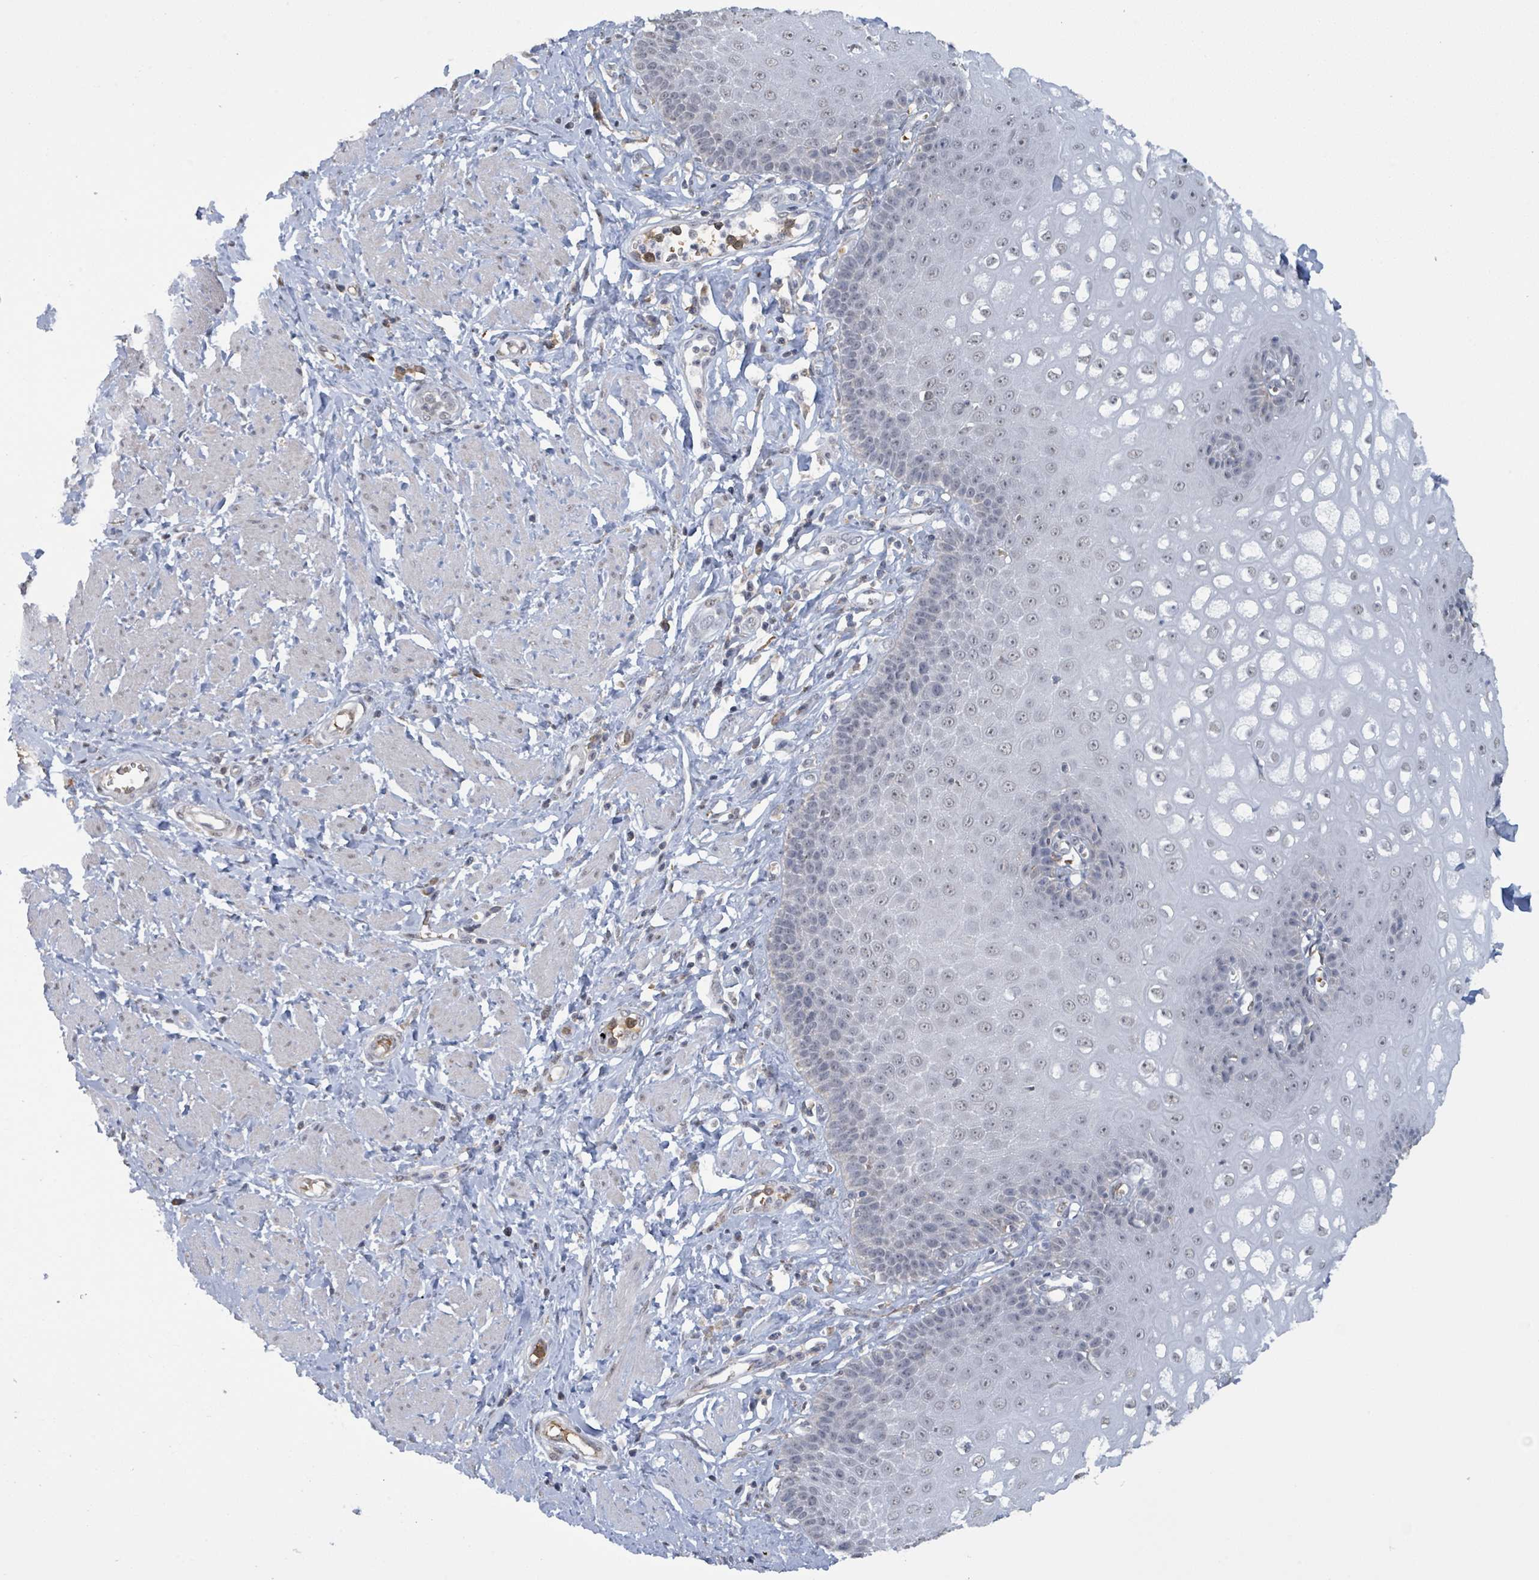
{"staining": {"intensity": "weak", "quantity": "<25%", "location": "cytoplasmic/membranous,nuclear"}, "tissue": "esophagus", "cell_type": "Squamous epithelial cells", "image_type": "normal", "snomed": [{"axis": "morphology", "description": "Normal tissue, NOS"}, {"axis": "topography", "description": "Esophagus"}], "caption": "Histopathology image shows no significant protein staining in squamous epithelial cells of unremarkable esophagus.", "gene": "SEBOX", "patient": {"sex": "male", "age": 67}}